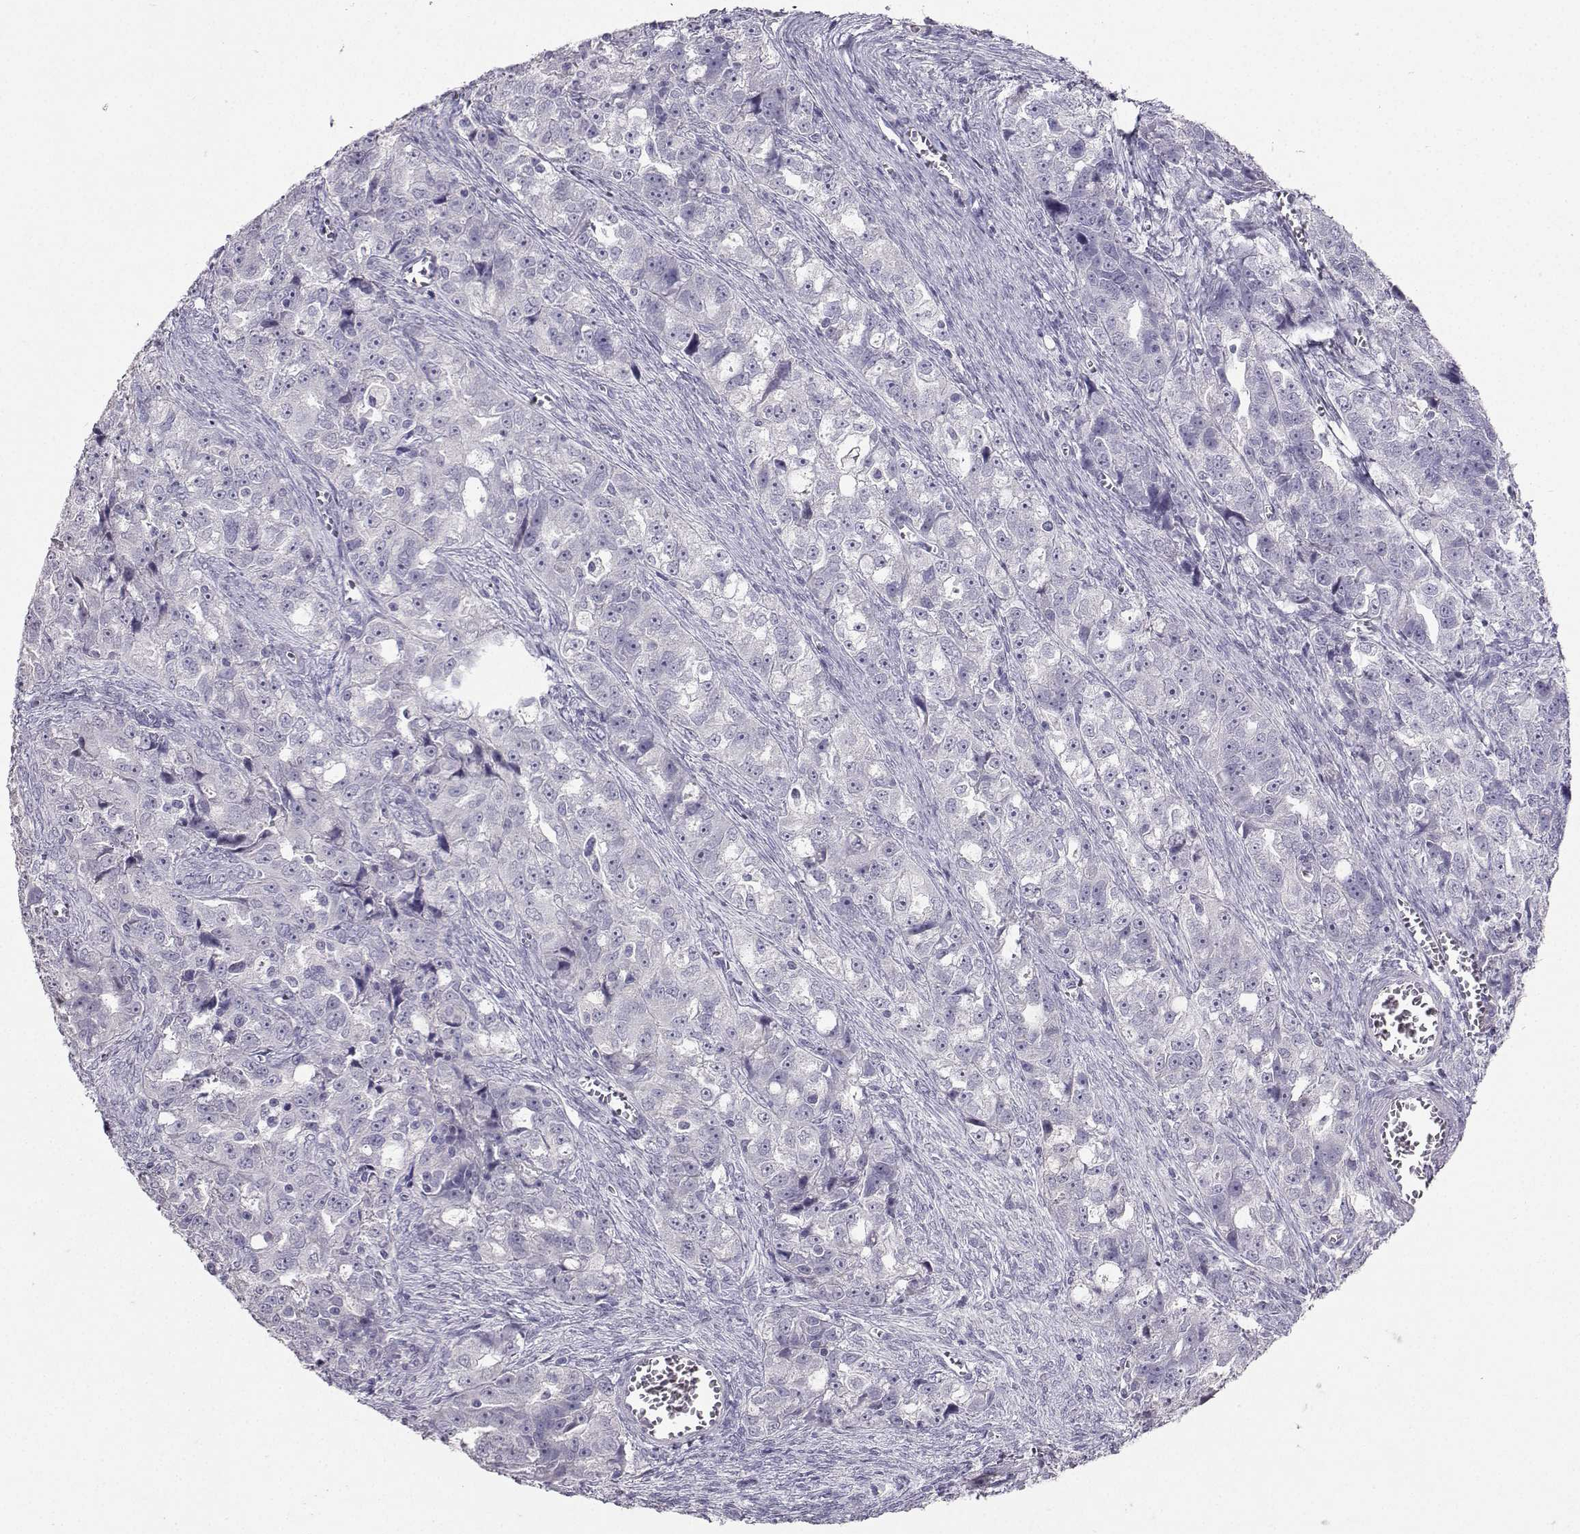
{"staining": {"intensity": "negative", "quantity": "none", "location": "none"}, "tissue": "ovarian cancer", "cell_type": "Tumor cells", "image_type": "cancer", "snomed": [{"axis": "morphology", "description": "Cystadenocarcinoma, serous, NOS"}, {"axis": "topography", "description": "Ovary"}], "caption": "High power microscopy image of an IHC micrograph of ovarian serous cystadenocarcinoma, revealing no significant expression in tumor cells. (Immunohistochemistry, brightfield microscopy, high magnification).", "gene": "CARTPT", "patient": {"sex": "female", "age": 51}}